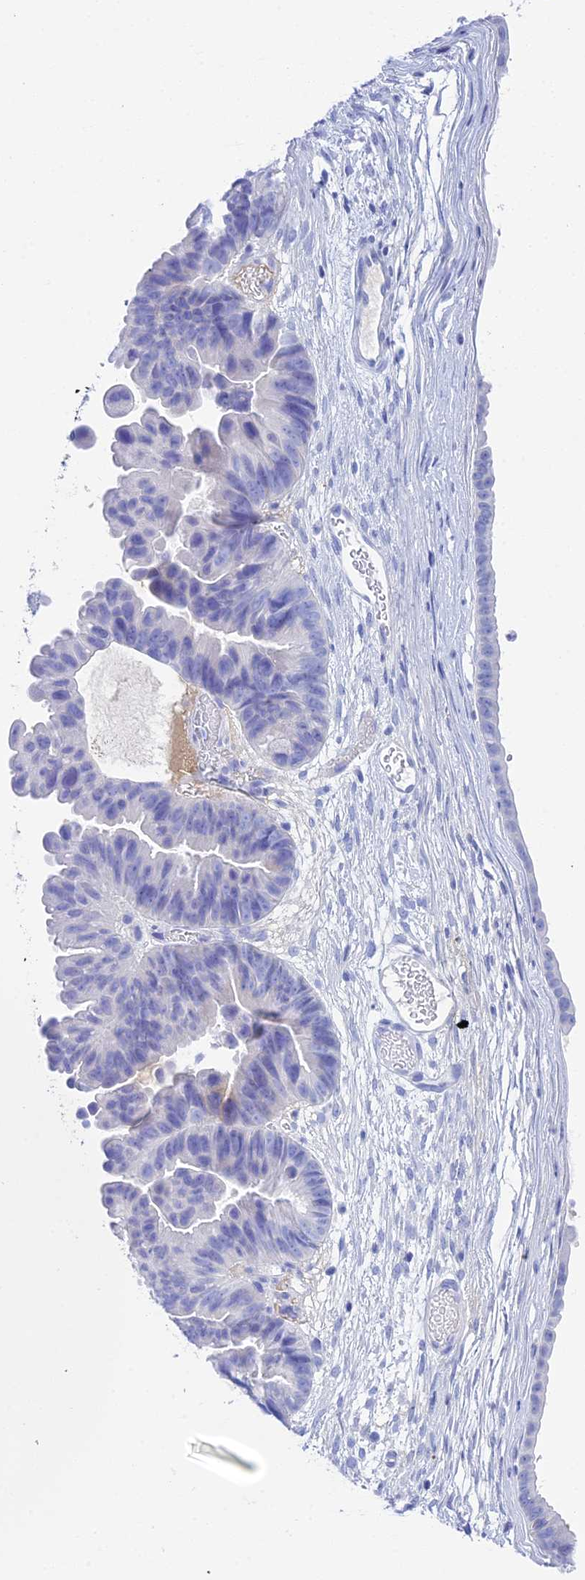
{"staining": {"intensity": "negative", "quantity": "none", "location": "none"}, "tissue": "ovarian cancer", "cell_type": "Tumor cells", "image_type": "cancer", "snomed": [{"axis": "morphology", "description": "Cystadenocarcinoma, mucinous, NOS"}, {"axis": "topography", "description": "Ovary"}], "caption": "DAB (3,3'-diaminobenzidine) immunohistochemical staining of ovarian cancer (mucinous cystadenocarcinoma) displays no significant positivity in tumor cells.", "gene": "REG1A", "patient": {"sex": "female", "age": 61}}